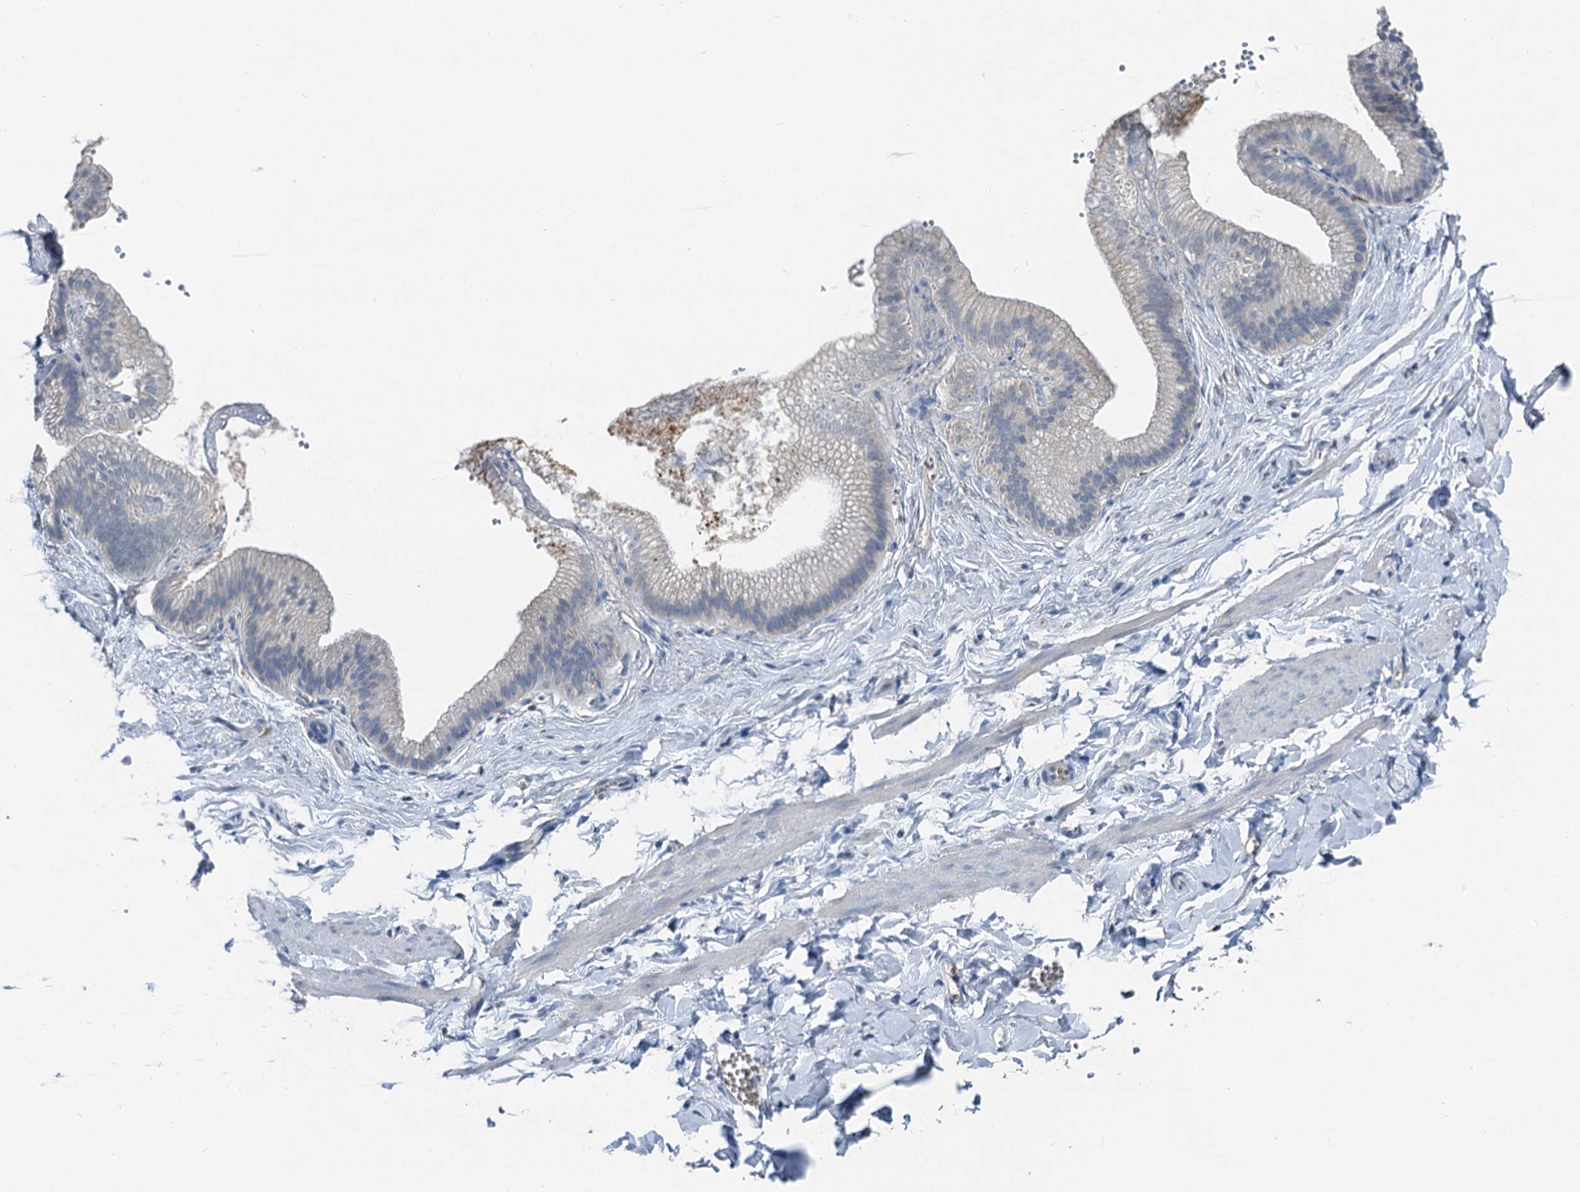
{"staining": {"intensity": "negative", "quantity": "none", "location": "none"}, "tissue": "adipose tissue", "cell_type": "Adipocytes", "image_type": "normal", "snomed": [{"axis": "morphology", "description": "Normal tissue, NOS"}, {"axis": "topography", "description": "Gallbladder"}, {"axis": "topography", "description": "Peripheral nerve tissue"}], "caption": "Adipose tissue stained for a protein using immunohistochemistry displays no staining adipocytes.", "gene": "OTOA", "patient": {"sex": "male", "age": 38}}